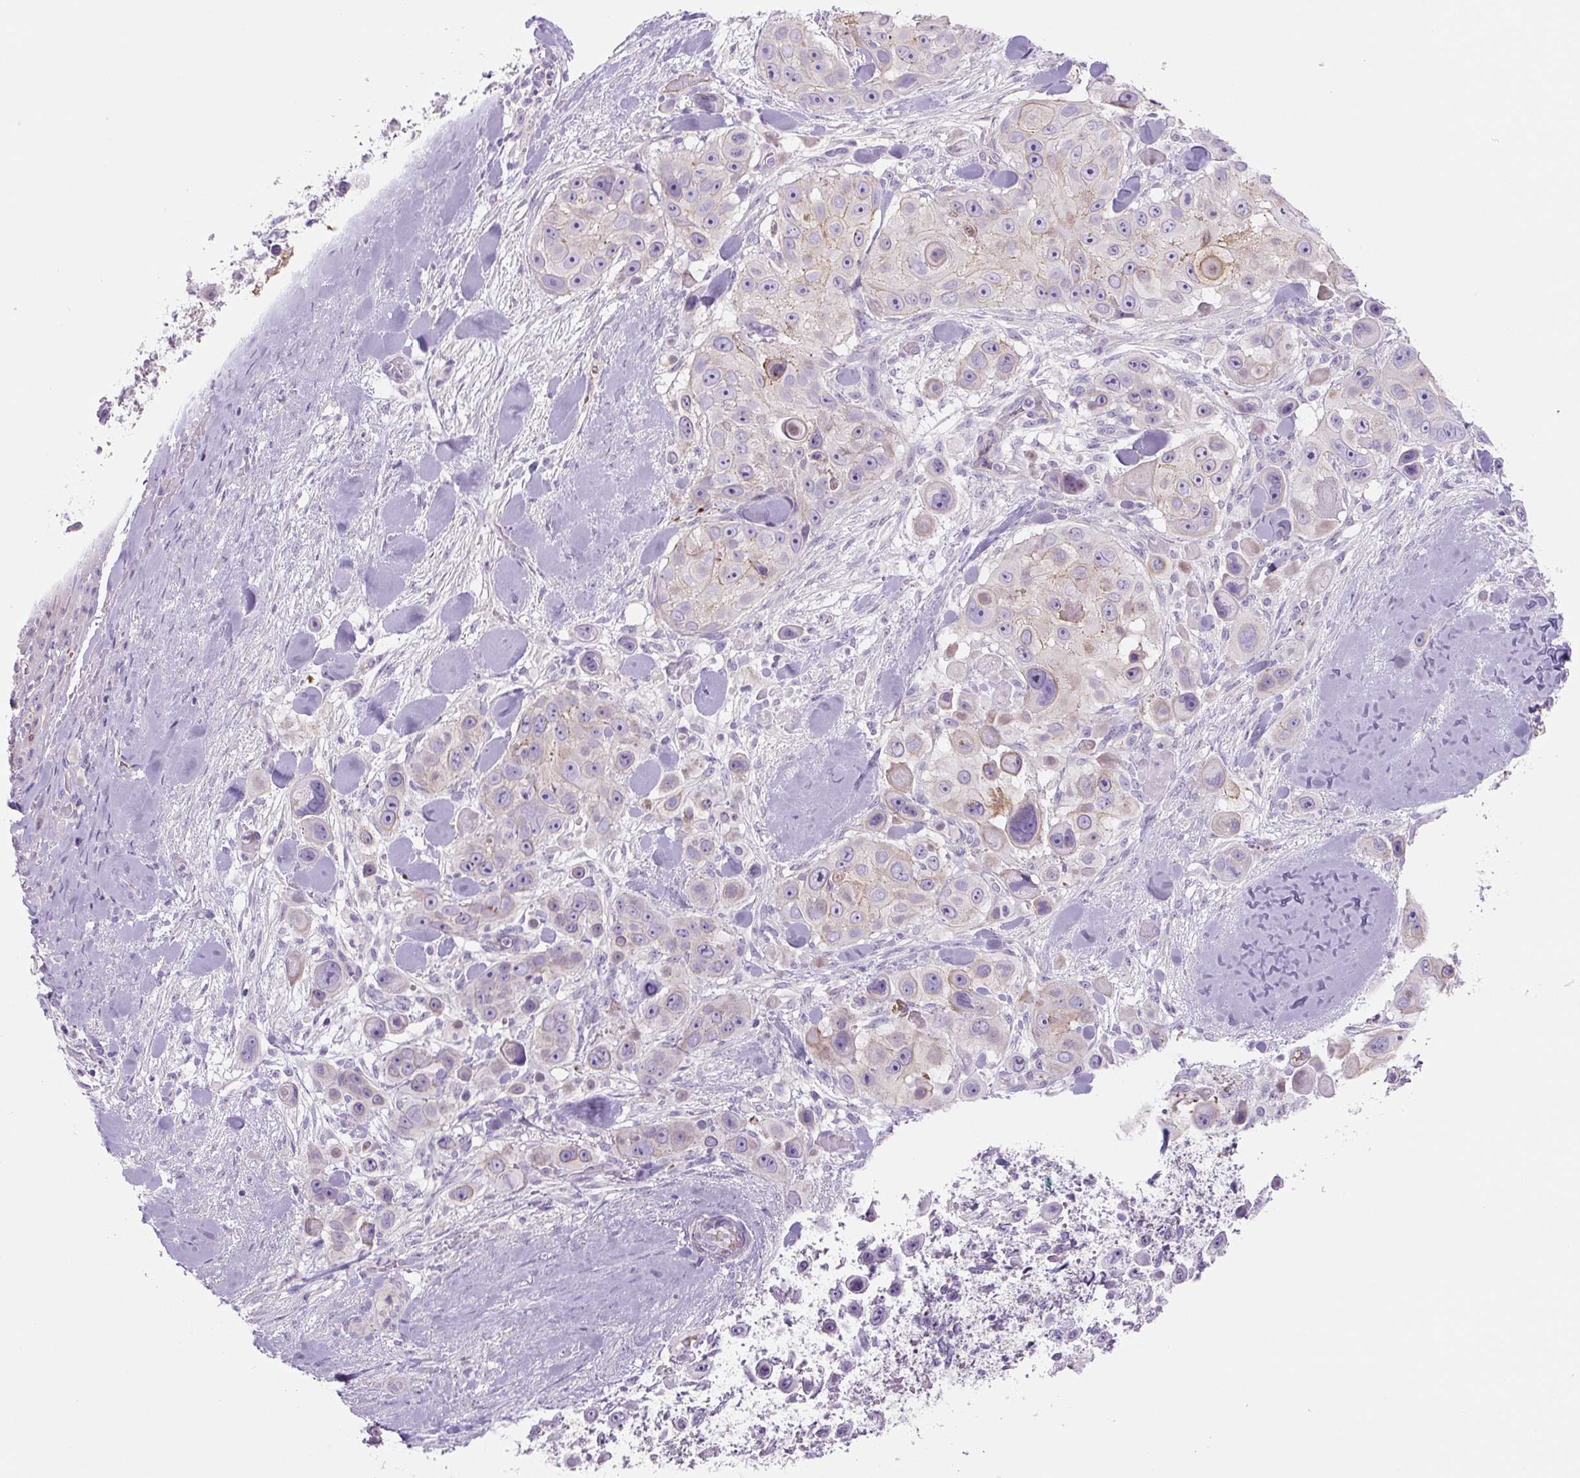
{"staining": {"intensity": "moderate", "quantity": "<25%", "location": "cytoplasmic/membranous"}, "tissue": "skin cancer", "cell_type": "Tumor cells", "image_type": "cancer", "snomed": [{"axis": "morphology", "description": "Squamous cell carcinoma, NOS"}, {"axis": "topography", "description": "Skin"}], "caption": "Immunohistochemical staining of human skin cancer (squamous cell carcinoma) reveals moderate cytoplasmic/membranous protein staining in approximately <25% of tumor cells. Using DAB (brown) and hematoxylin (blue) stains, captured at high magnification using brightfield microscopy.", "gene": "PRM1", "patient": {"sex": "male", "age": 67}}